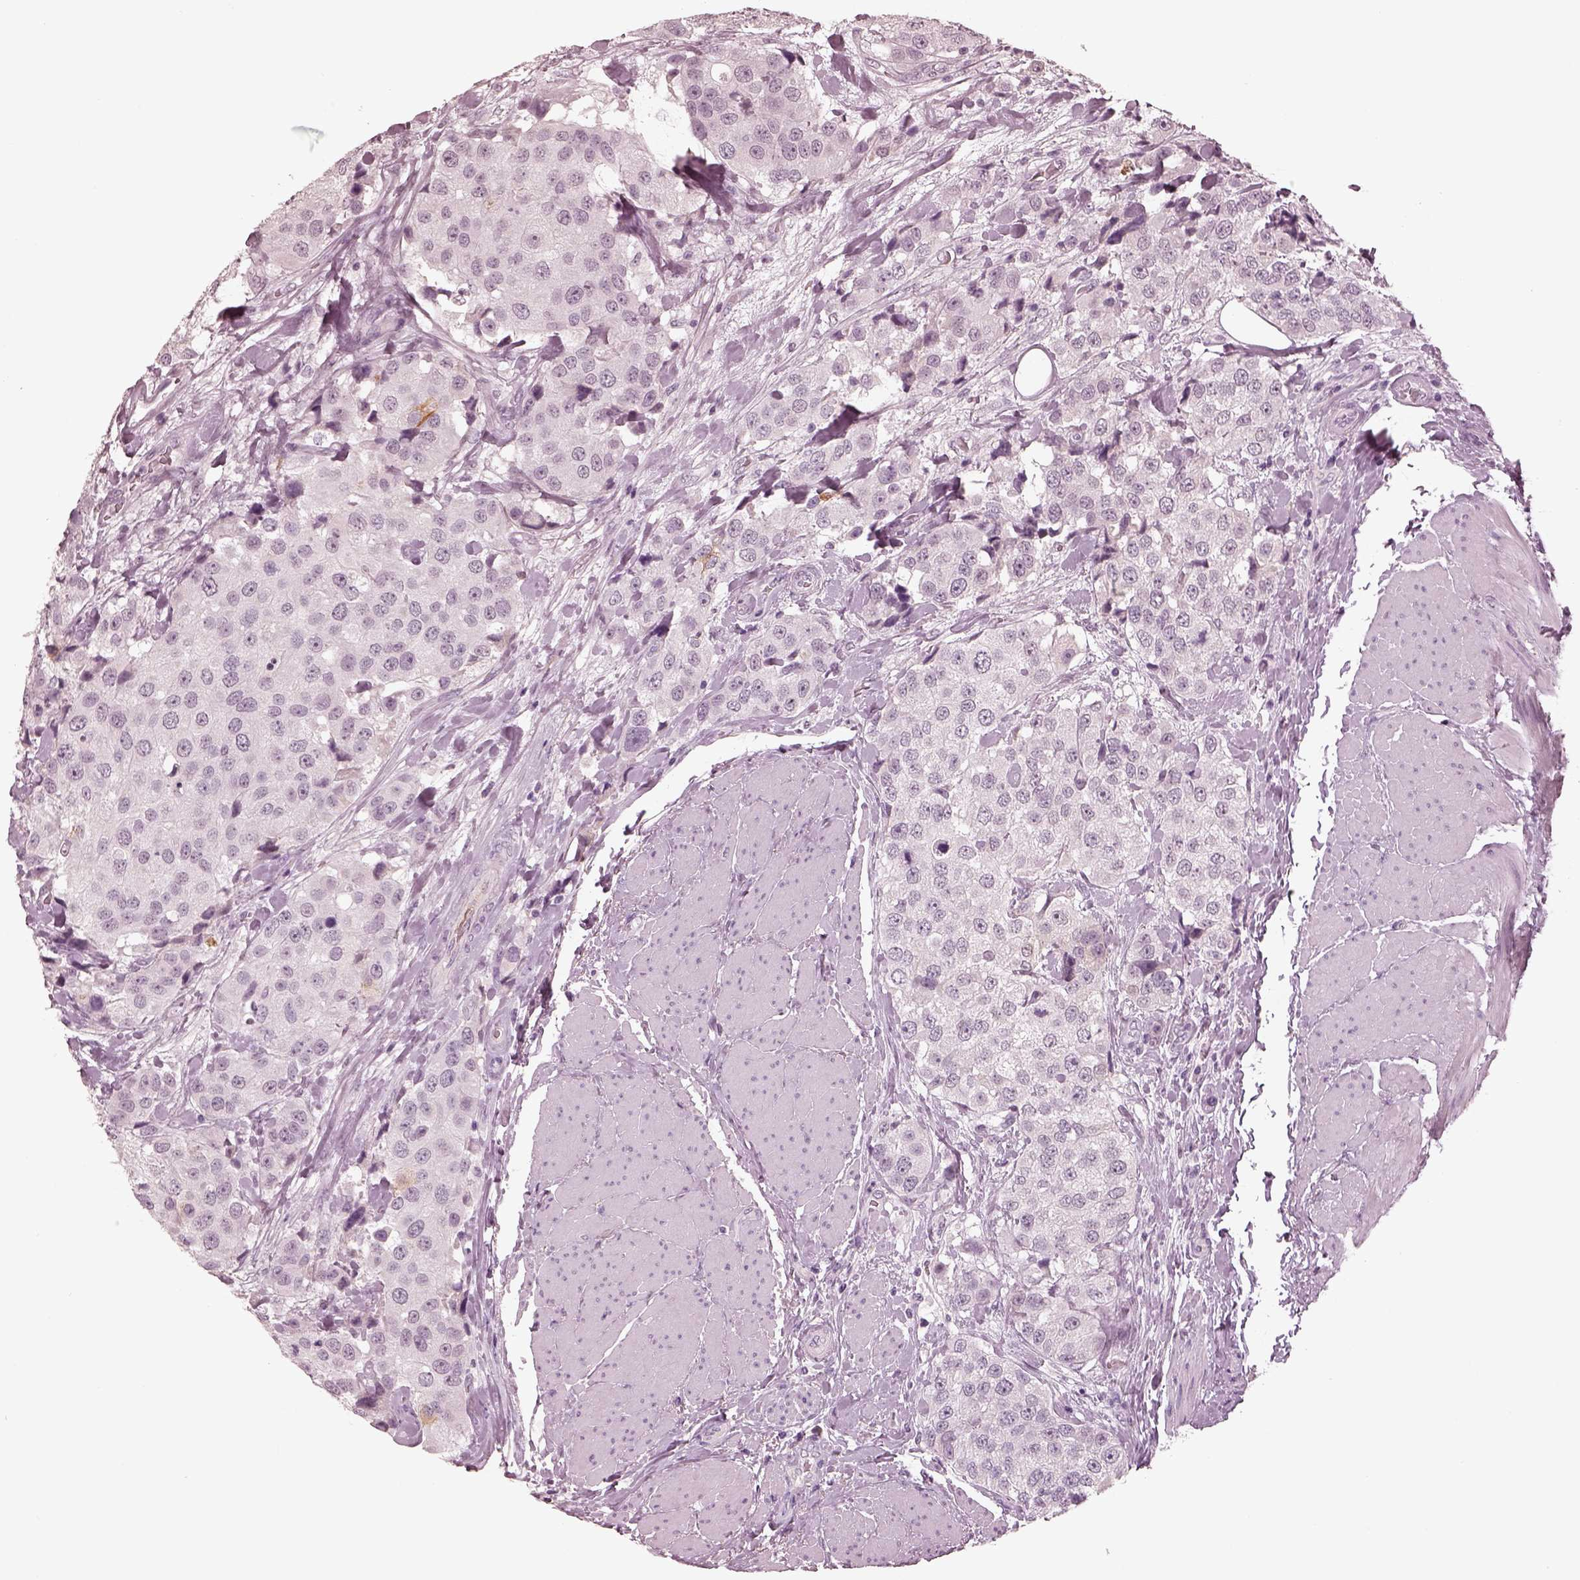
{"staining": {"intensity": "negative", "quantity": "none", "location": "none"}, "tissue": "urothelial cancer", "cell_type": "Tumor cells", "image_type": "cancer", "snomed": [{"axis": "morphology", "description": "Urothelial carcinoma, High grade"}, {"axis": "topography", "description": "Urinary bladder"}], "caption": "Immunohistochemistry (IHC) image of neoplastic tissue: human urothelial carcinoma (high-grade) stained with DAB (3,3'-diaminobenzidine) demonstrates no significant protein staining in tumor cells.", "gene": "KCNA2", "patient": {"sex": "female", "age": 64}}